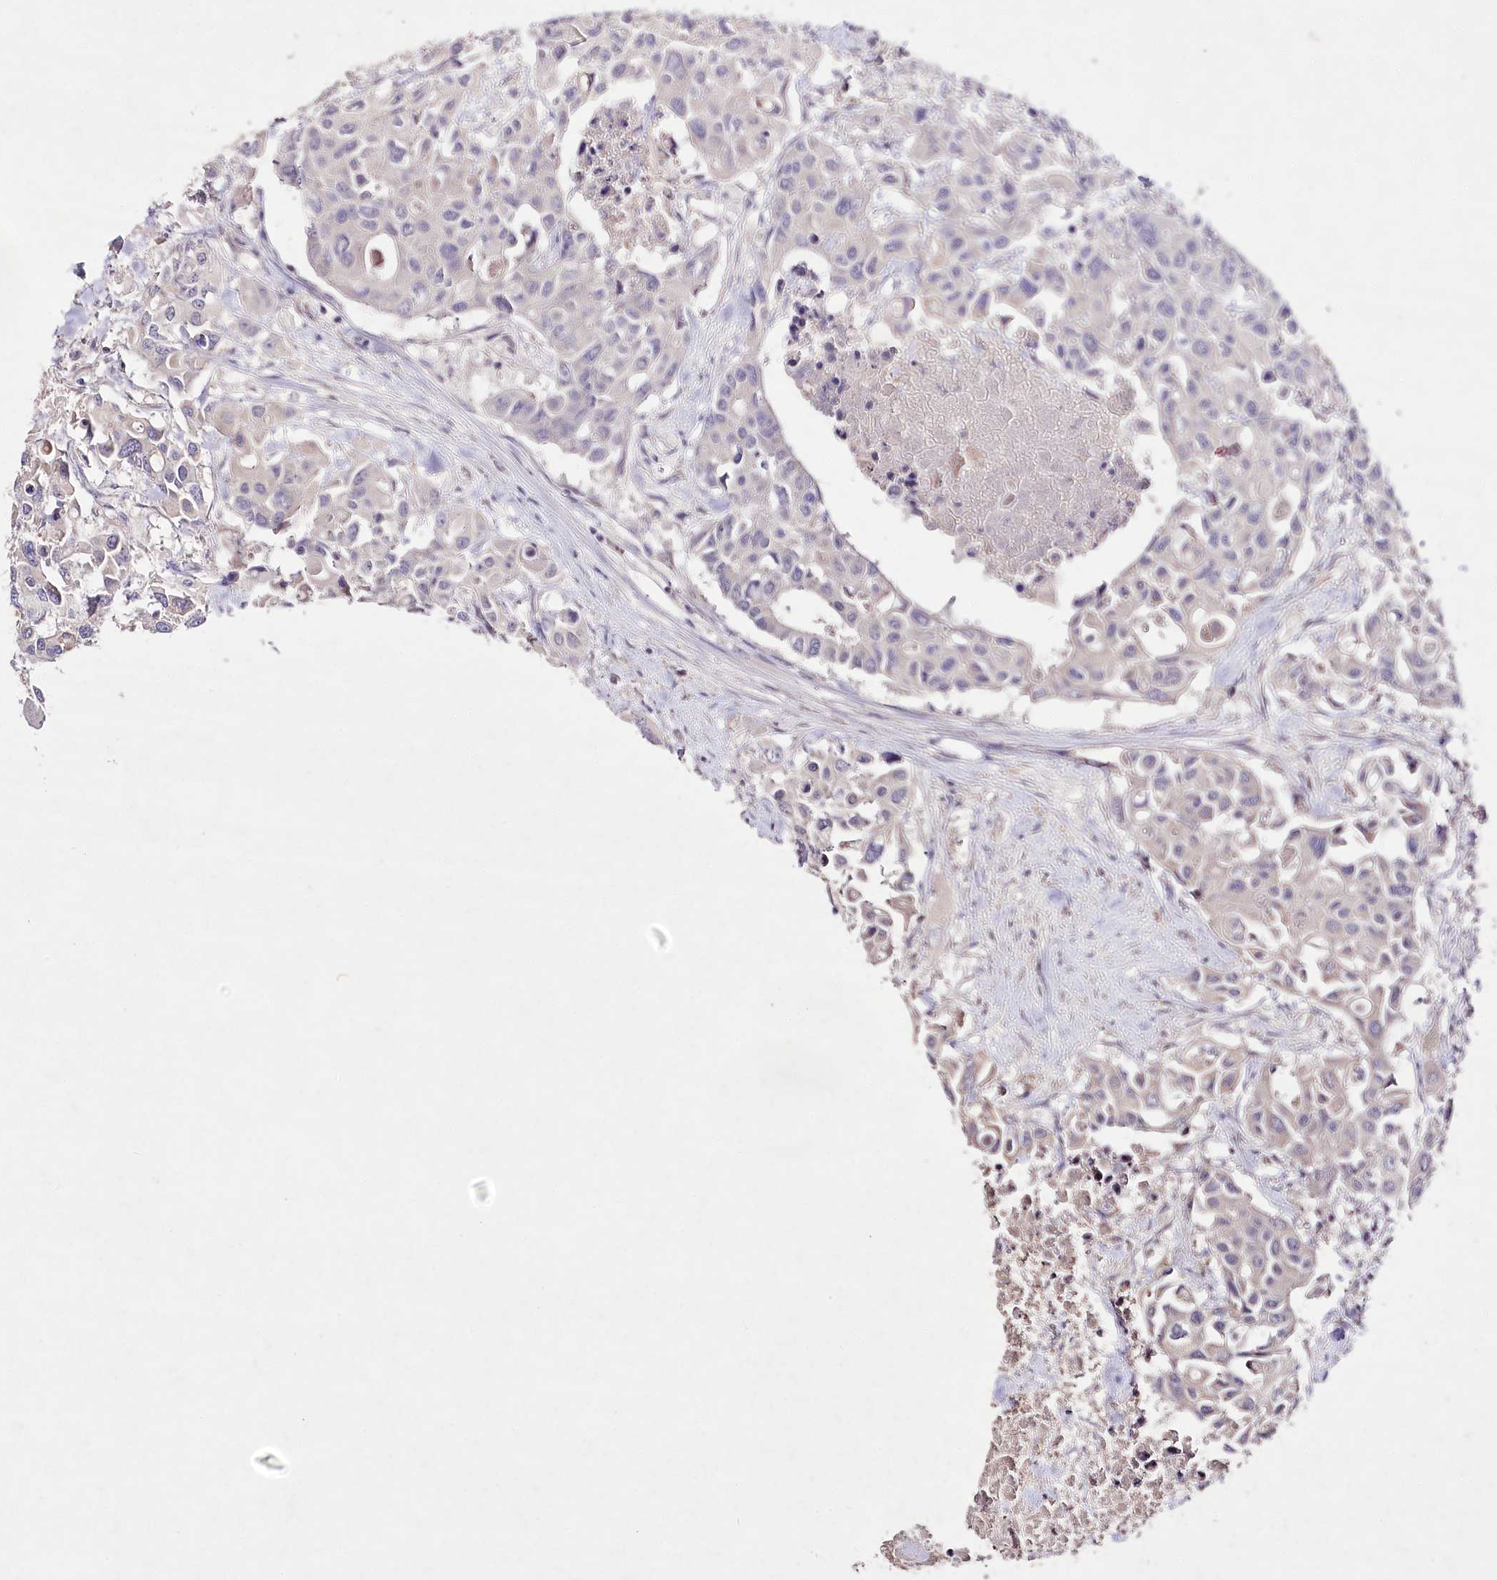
{"staining": {"intensity": "negative", "quantity": "none", "location": "none"}, "tissue": "colorectal cancer", "cell_type": "Tumor cells", "image_type": "cancer", "snomed": [{"axis": "morphology", "description": "Adenocarcinoma, NOS"}, {"axis": "topography", "description": "Colon"}], "caption": "High magnification brightfield microscopy of adenocarcinoma (colorectal) stained with DAB (brown) and counterstained with hematoxylin (blue): tumor cells show no significant expression. (Brightfield microscopy of DAB immunohistochemistry (IHC) at high magnification).", "gene": "ENPP1", "patient": {"sex": "male", "age": 77}}